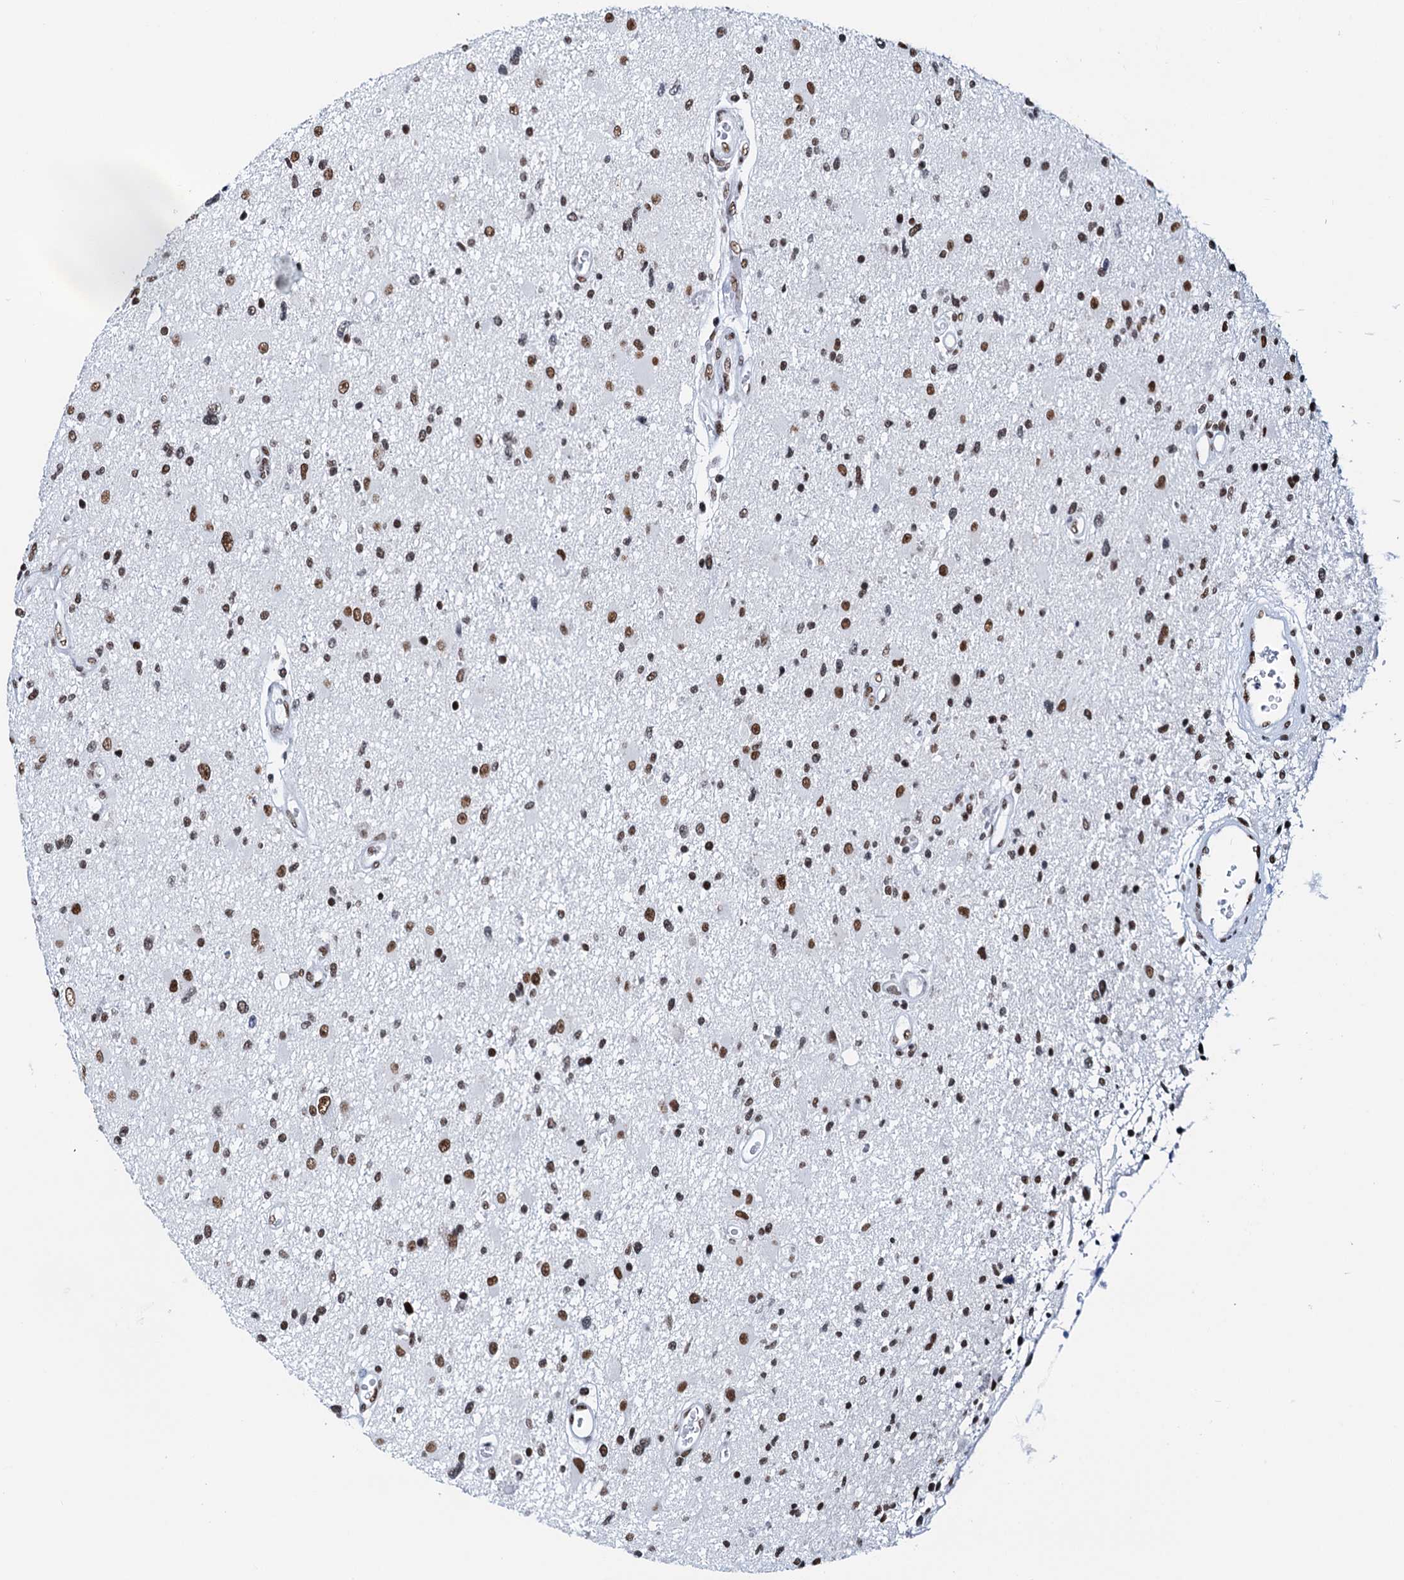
{"staining": {"intensity": "strong", "quantity": "25%-75%", "location": "nuclear"}, "tissue": "glioma", "cell_type": "Tumor cells", "image_type": "cancer", "snomed": [{"axis": "morphology", "description": "Glioma, malignant, High grade"}, {"axis": "topography", "description": "Brain"}], "caption": "Glioma was stained to show a protein in brown. There is high levels of strong nuclear staining in approximately 25%-75% of tumor cells.", "gene": "SLTM", "patient": {"sex": "male", "age": 33}}